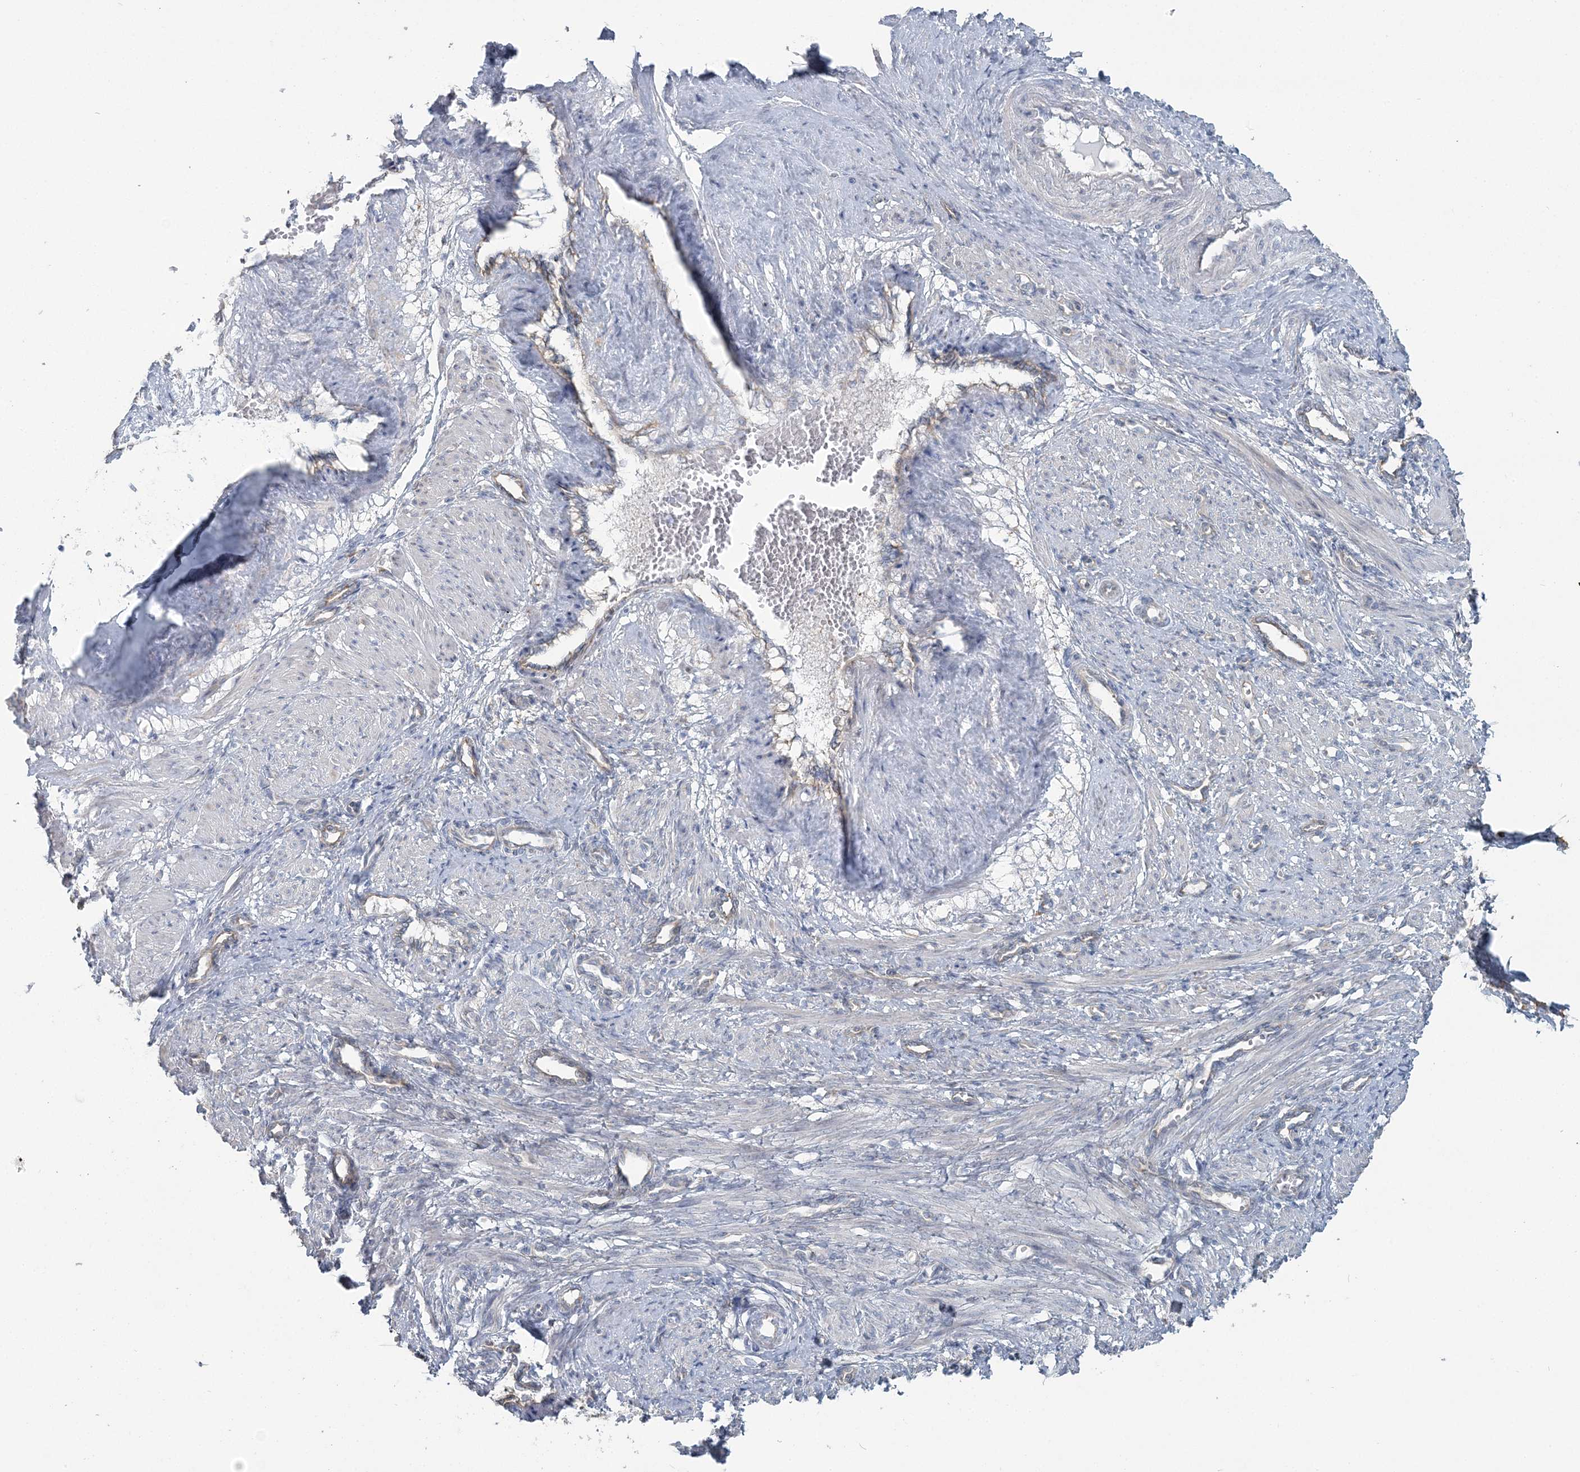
{"staining": {"intensity": "negative", "quantity": "none", "location": "none"}, "tissue": "smooth muscle", "cell_type": "Smooth muscle cells", "image_type": "normal", "snomed": [{"axis": "morphology", "description": "Normal tissue, NOS"}, {"axis": "topography", "description": "Endometrium"}], "caption": "Immunohistochemical staining of normal human smooth muscle demonstrates no significant positivity in smooth muscle cells. (Immunohistochemistry (ihc), brightfield microscopy, high magnification).", "gene": "CMBL", "patient": {"sex": "female", "age": 33}}